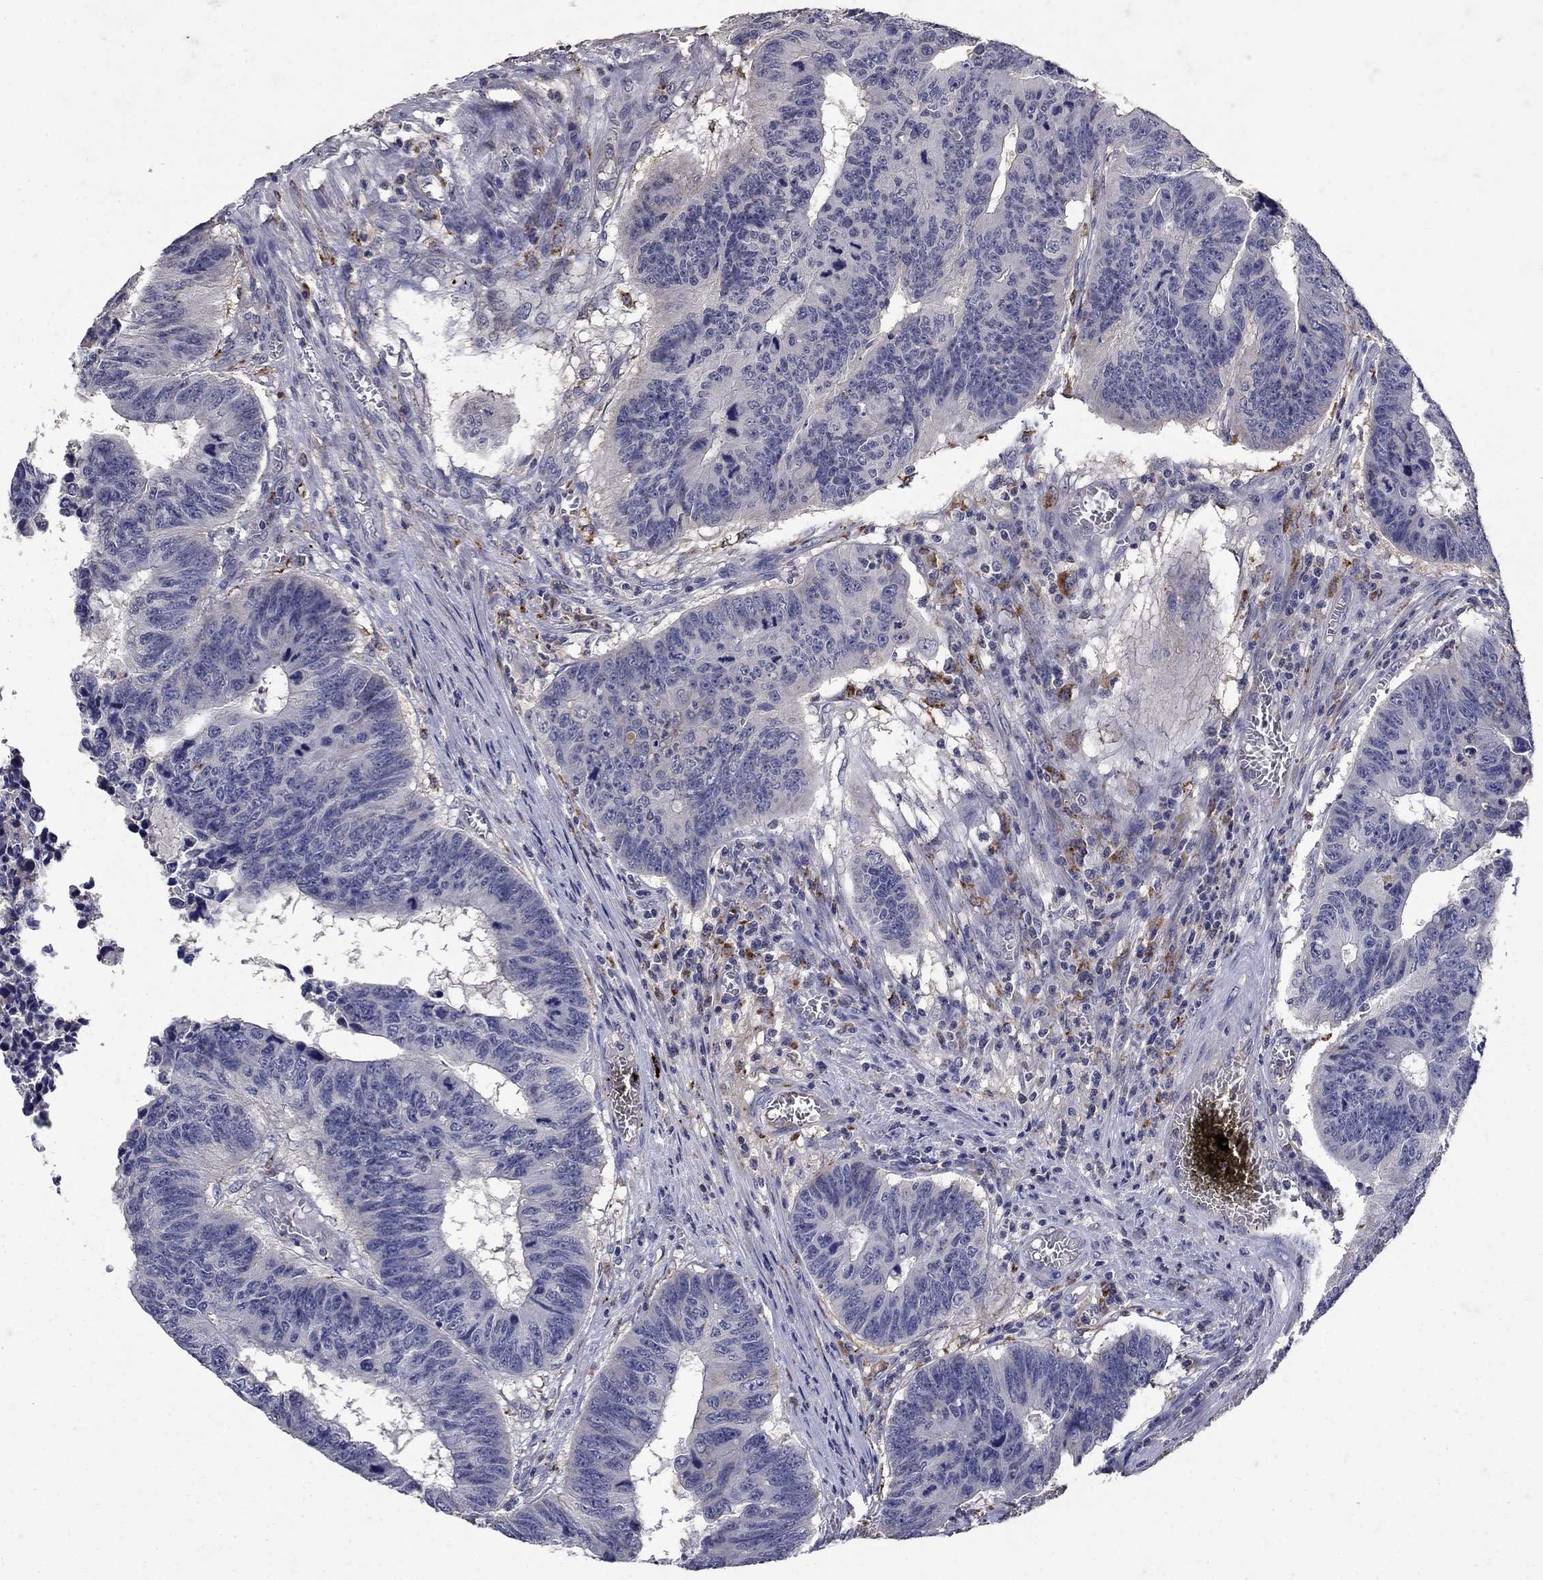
{"staining": {"intensity": "negative", "quantity": "none", "location": "none"}, "tissue": "colorectal cancer", "cell_type": "Tumor cells", "image_type": "cancer", "snomed": [{"axis": "morphology", "description": "Adenocarcinoma, NOS"}, {"axis": "topography", "description": "Appendix"}, {"axis": "topography", "description": "Colon"}, {"axis": "topography", "description": "Cecum"}, {"axis": "topography", "description": "Colon asc"}], "caption": "A photomicrograph of human colorectal cancer (adenocarcinoma) is negative for staining in tumor cells.", "gene": "NPC2", "patient": {"sex": "female", "age": 85}}